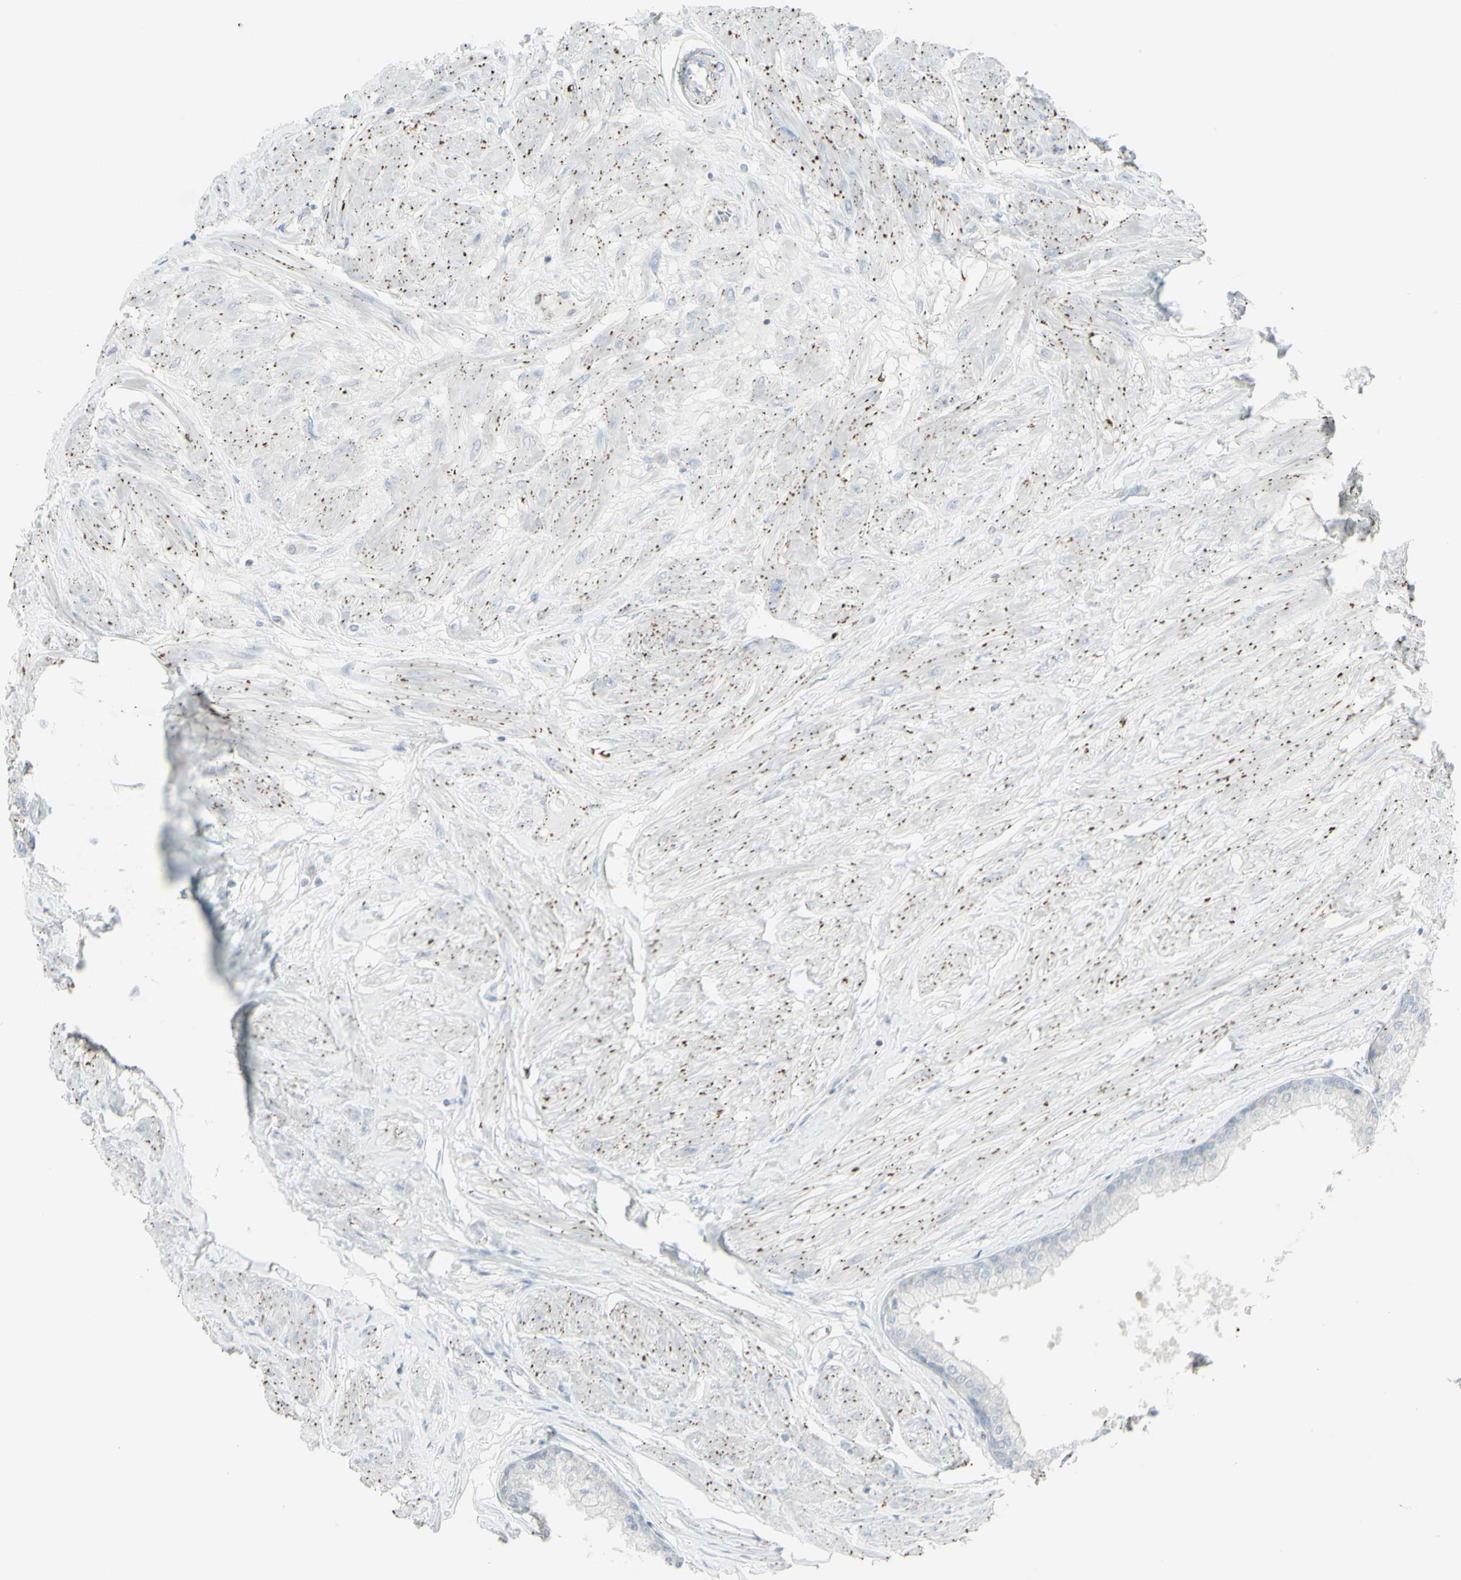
{"staining": {"intensity": "negative", "quantity": "none", "location": "none"}, "tissue": "prostate", "cell_type": "Glandular cells", "image_type": "normal", "snomed": [{"axis": "morphology", "description": "Normal tissue, NOS"}, {"axis": "topography", "description": "Prostate"}, {"axis": "topography", "description": "Seminal veicle"}], "caption": "Prostate stained for a protein using immunohistochemistry (IHC) demonstrates no staining glandular cells.", "gene": "GALNT6", "patient": {"sex": "male", "age": 60}}